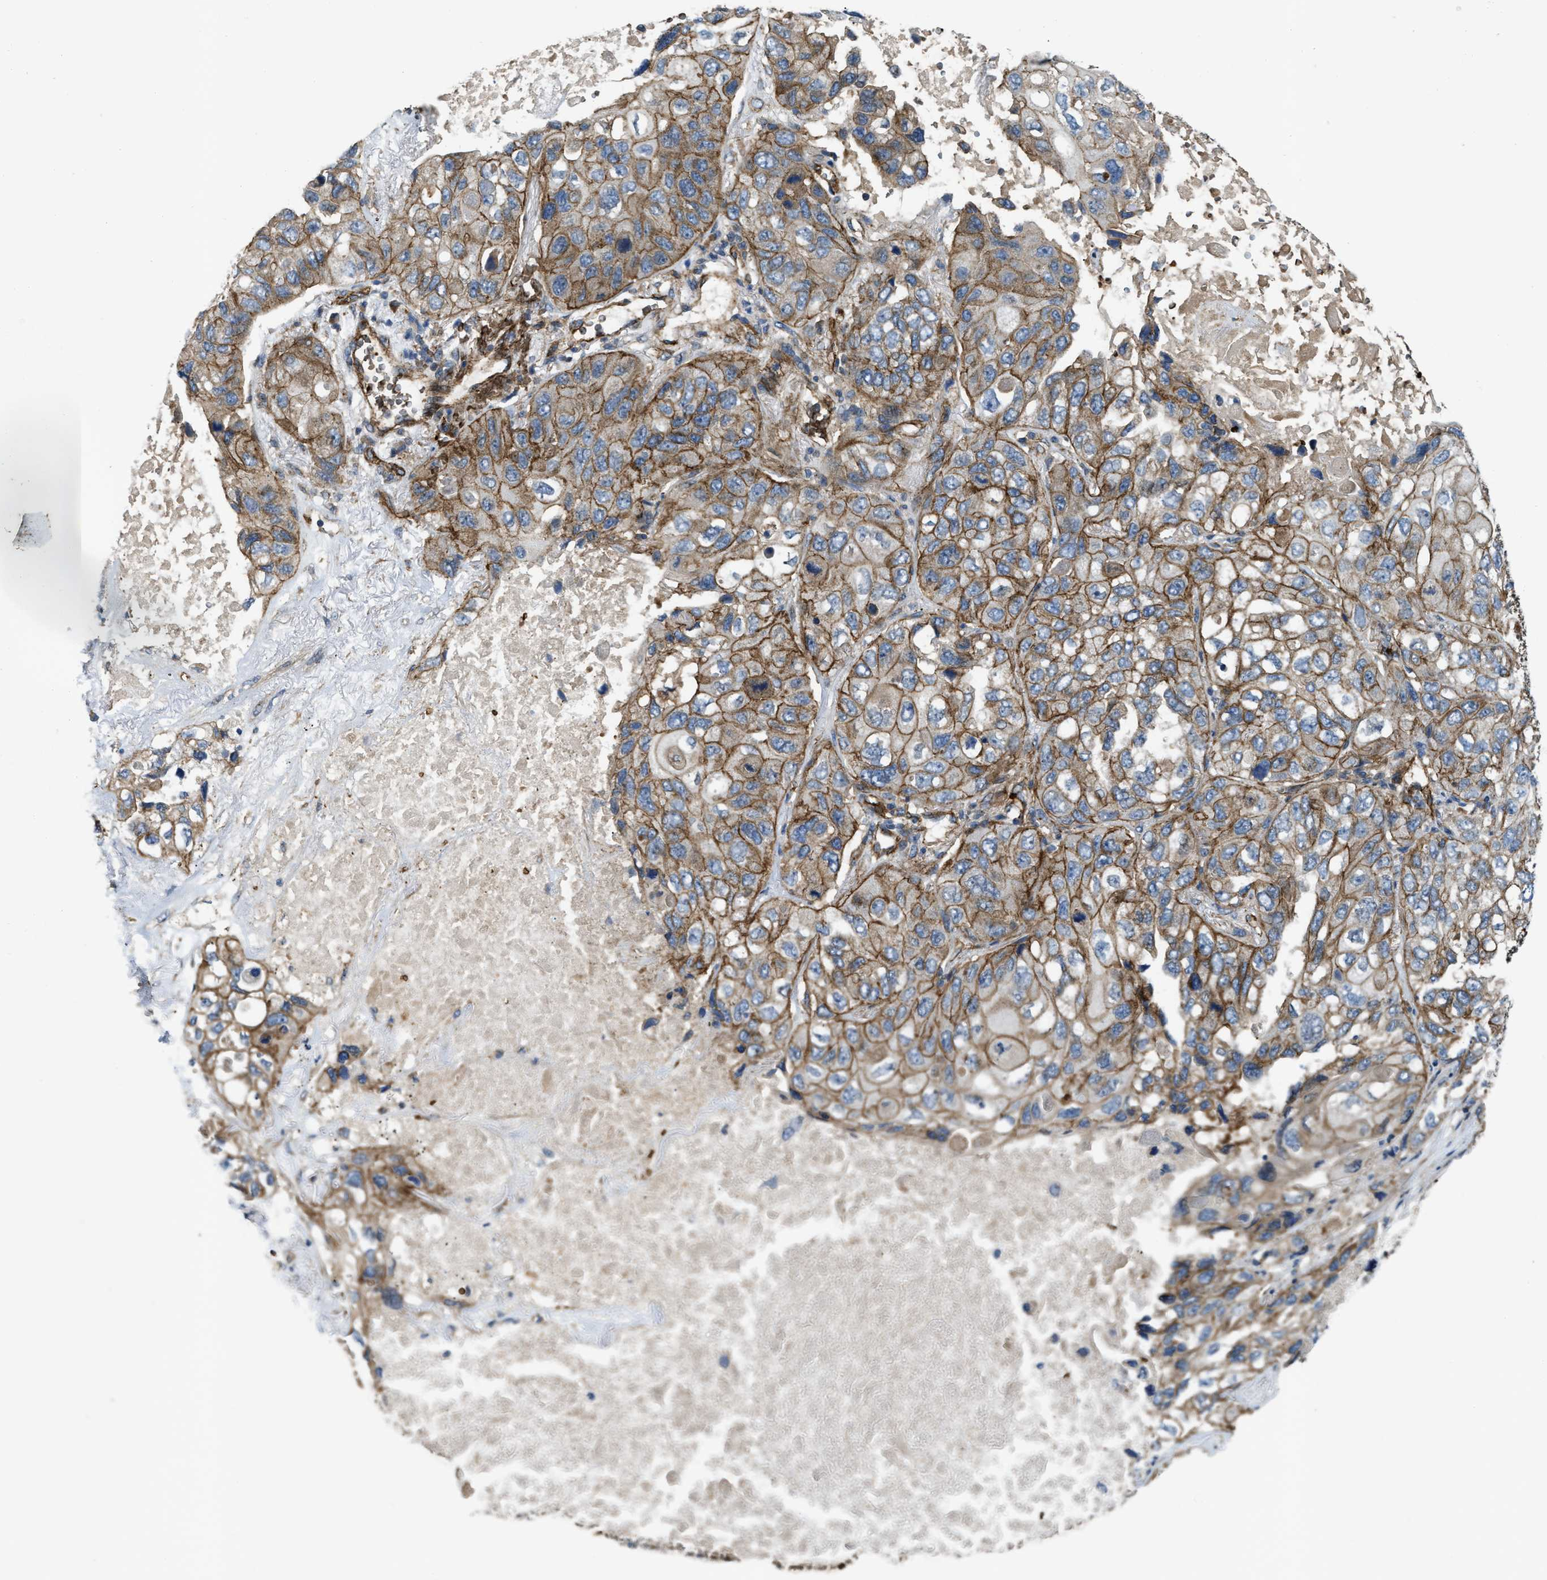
{"staining": {"intensity": "moderate", "quantity": ">75%", "location": "cytoplasmic/membranous"}, "tissue": "lung cancer", "cell_type": "Tumor cells", "image_type": "cancer", "snomed": [{"axis": "morphology", "description": "Squamous cell carcinoma, NOS"}, {"axis": "topography", "description": "Lung"}], "caption": "Moderate cytoplasmic/membranous staining for a protein is appreciated in about >75% of tumor cells of lung squamous cell carcinoma using immunohistochemistry.", "gene": "ERC1", "patient": {"sex": "female", "age": 73}}